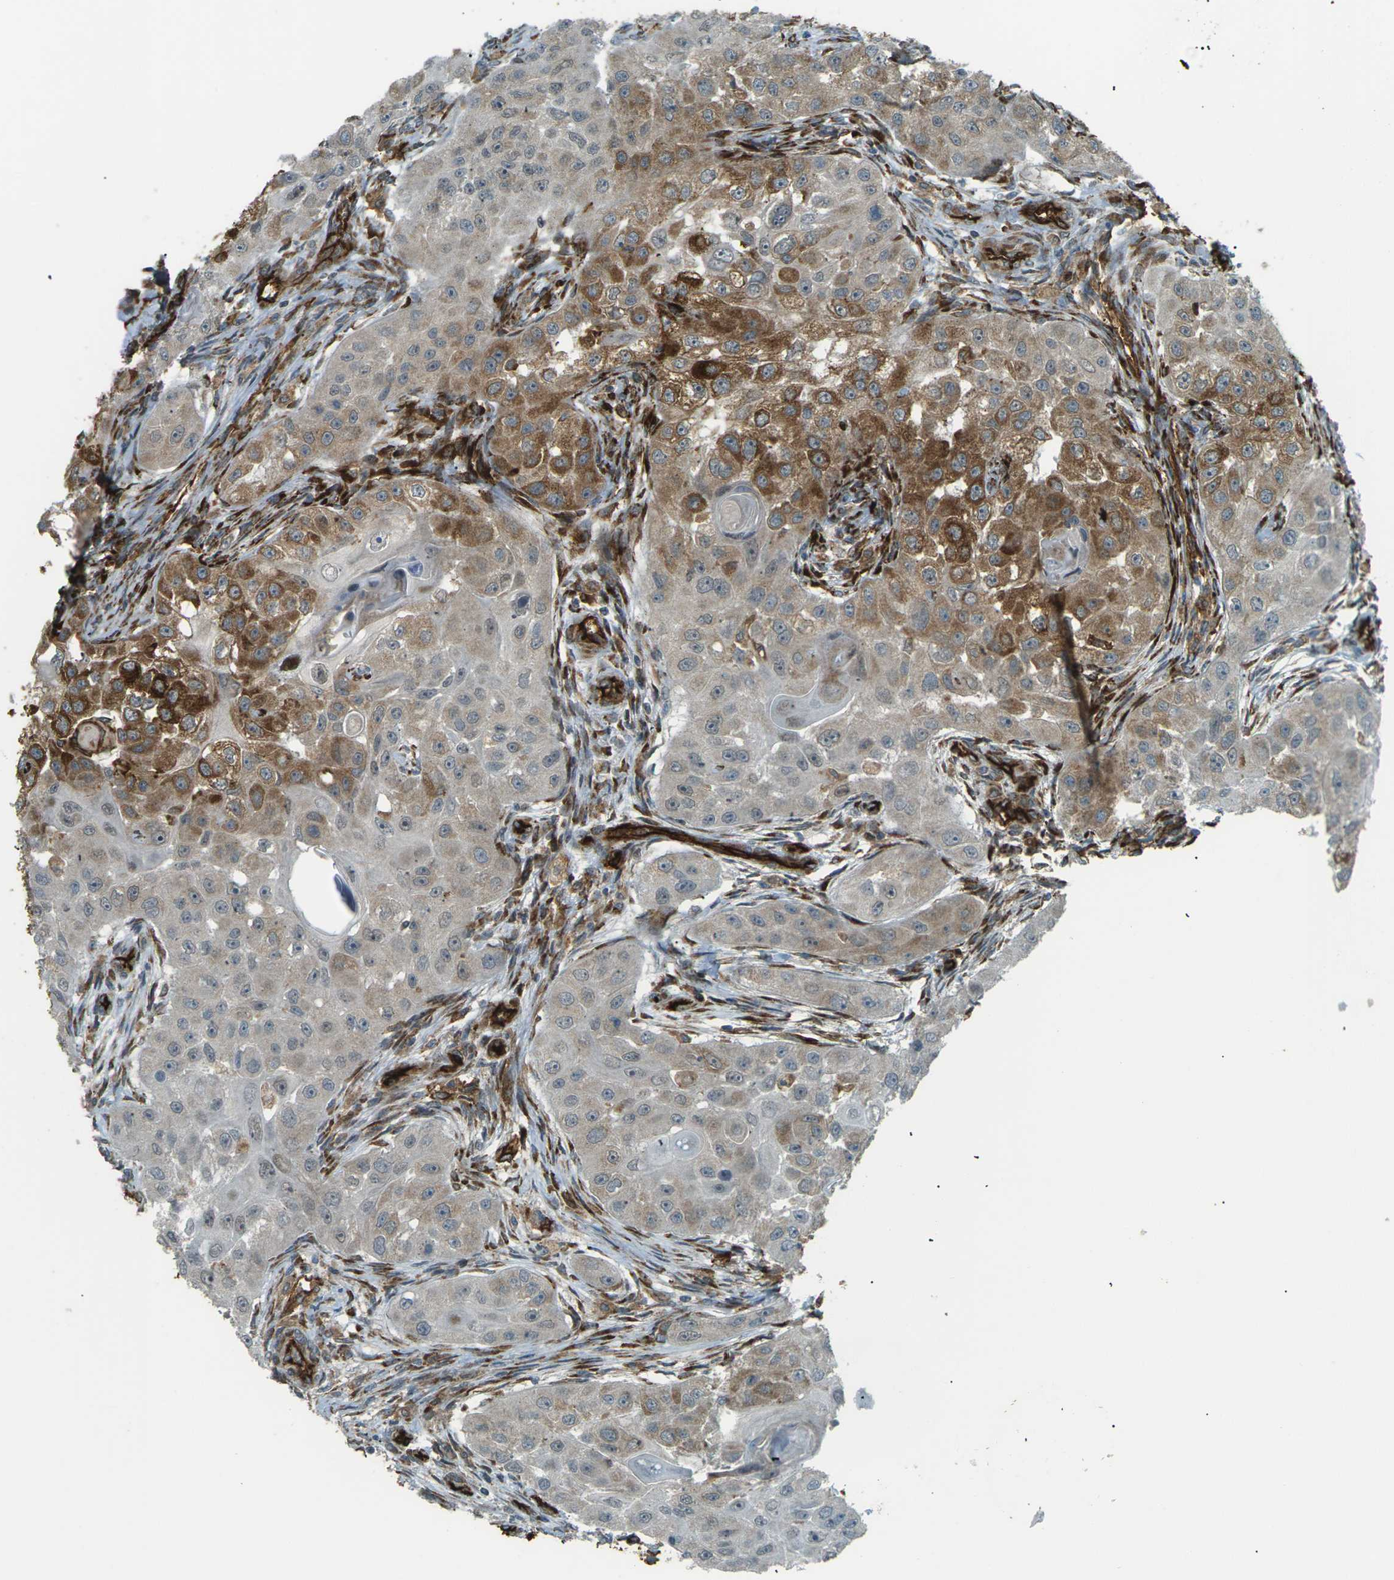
{"staining": {"intensity": "moderate", "quantity": "25%-75%", "location": "cytoplasmic/membranous"}, "tissue": "head and neck cancer", "cell_type": "Tumor cells", "image_type": "cancer", "snomed": [{"axis": "morphology", "description": "Normal tissue, NOS"}, {"axis": "morphology", "description": "Squamous cell carcinoma, NOS"}, {"axis": "topography", "description": "Skeletal muscle"}, {"axis": "topography", "description": "Head-Neck"}], "caption": "Squamous cell carcinoma (head and neck) stained for a protein (brown) displays moderate cytoplasmic/membranous positive positivity in approximately 25%-75% of tumor cells.", "gene": "S1PR1", "patient": {"sex": "male", "age": 51}}